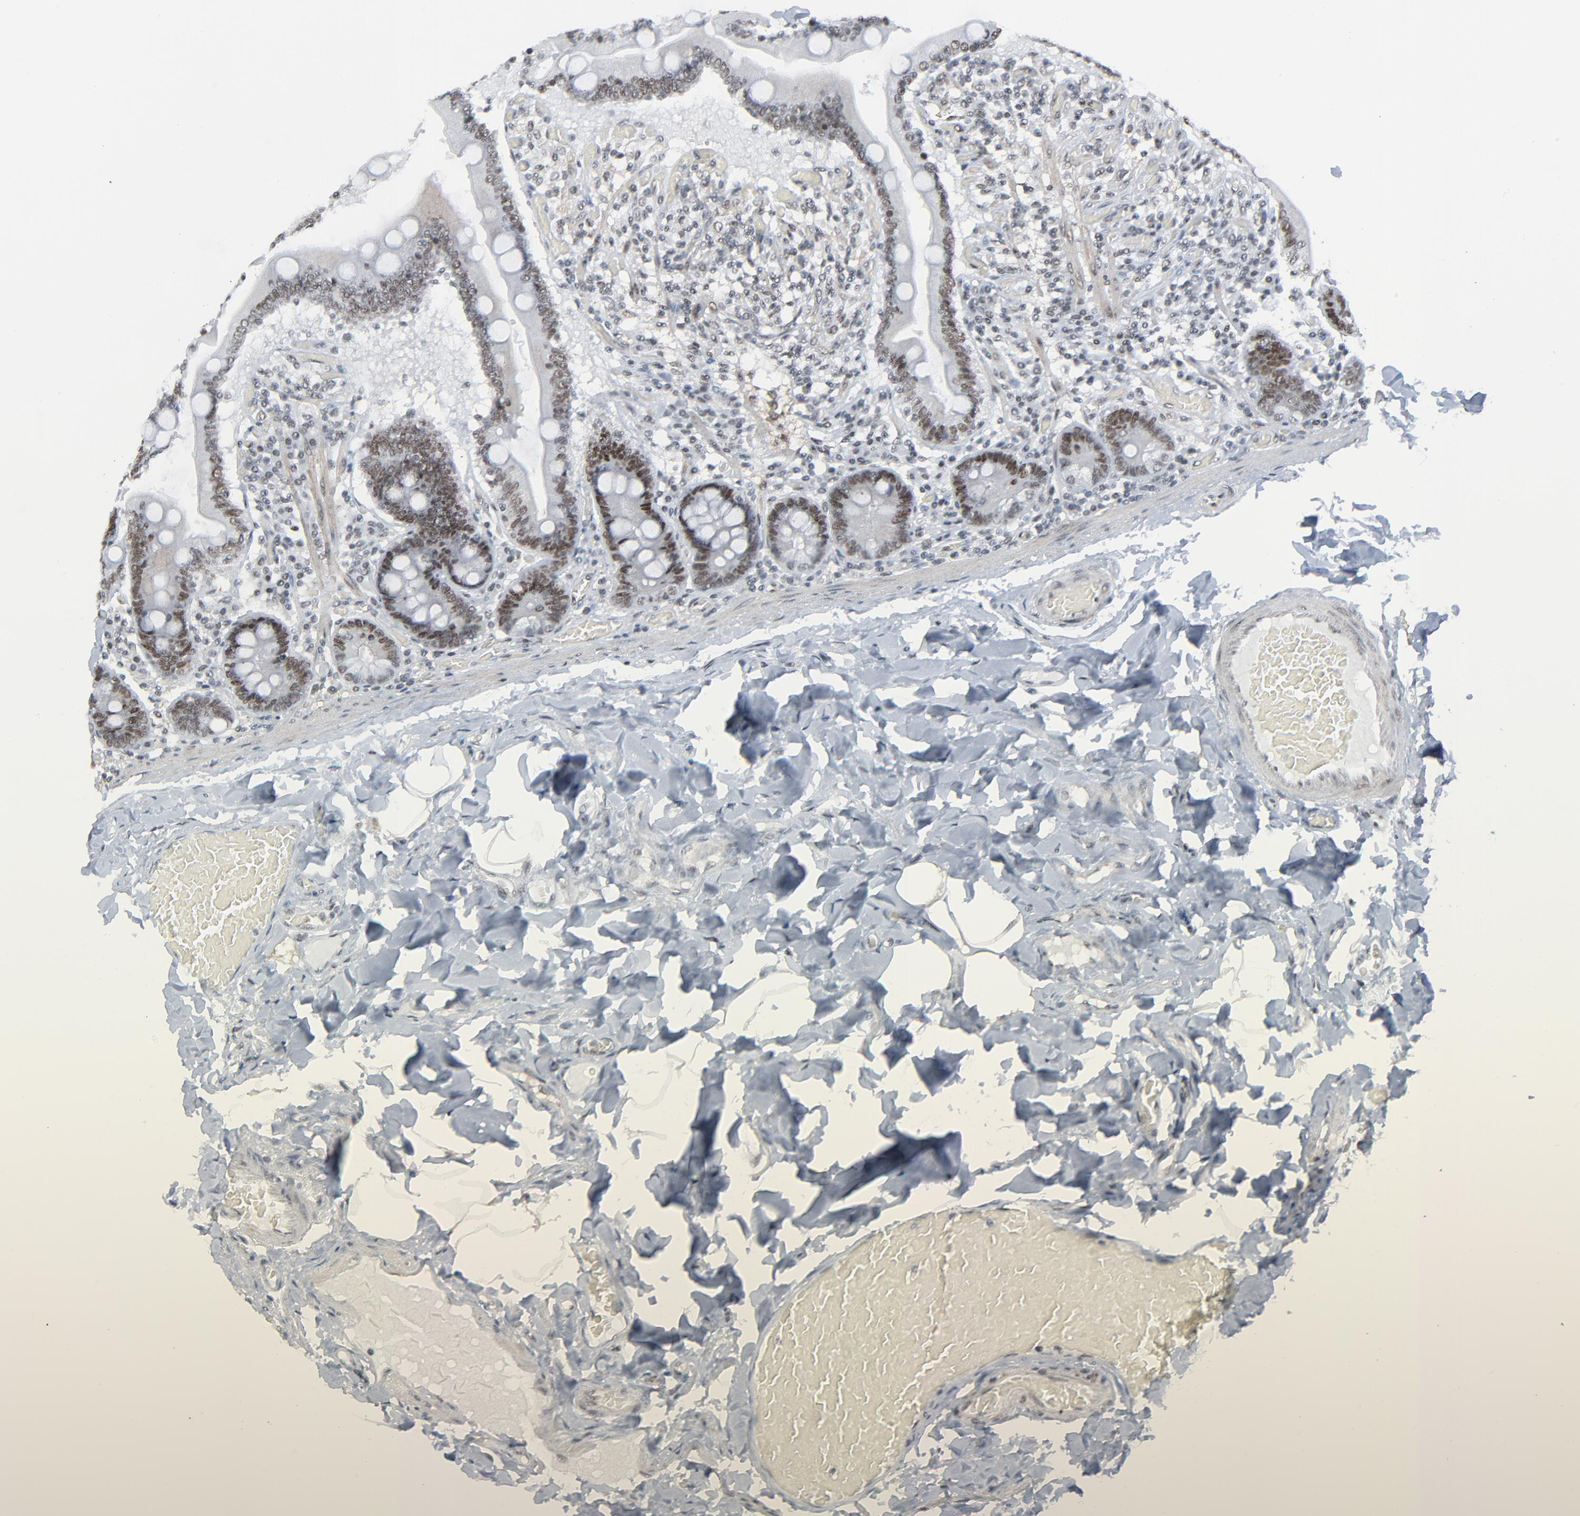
{"staining": {"intensity": "moderate", "quantity": ">75%", "location": "nuclear"}, "tissue": "duodenum", "cell_type": "Glandular cells", "image_type": "normal", "snomed": [{"axis": "morphology", "description": "Normal tissue, NOS"}, {"axis": "topography", "description": "Duodenum"}], "caption": "A medium amount of moderate nuclear positivity is identified in about >75% of glandular cells in unremarkable duodenum.", "gene": "FBXO28", "patient": {"sex": "male", "age": 66}}